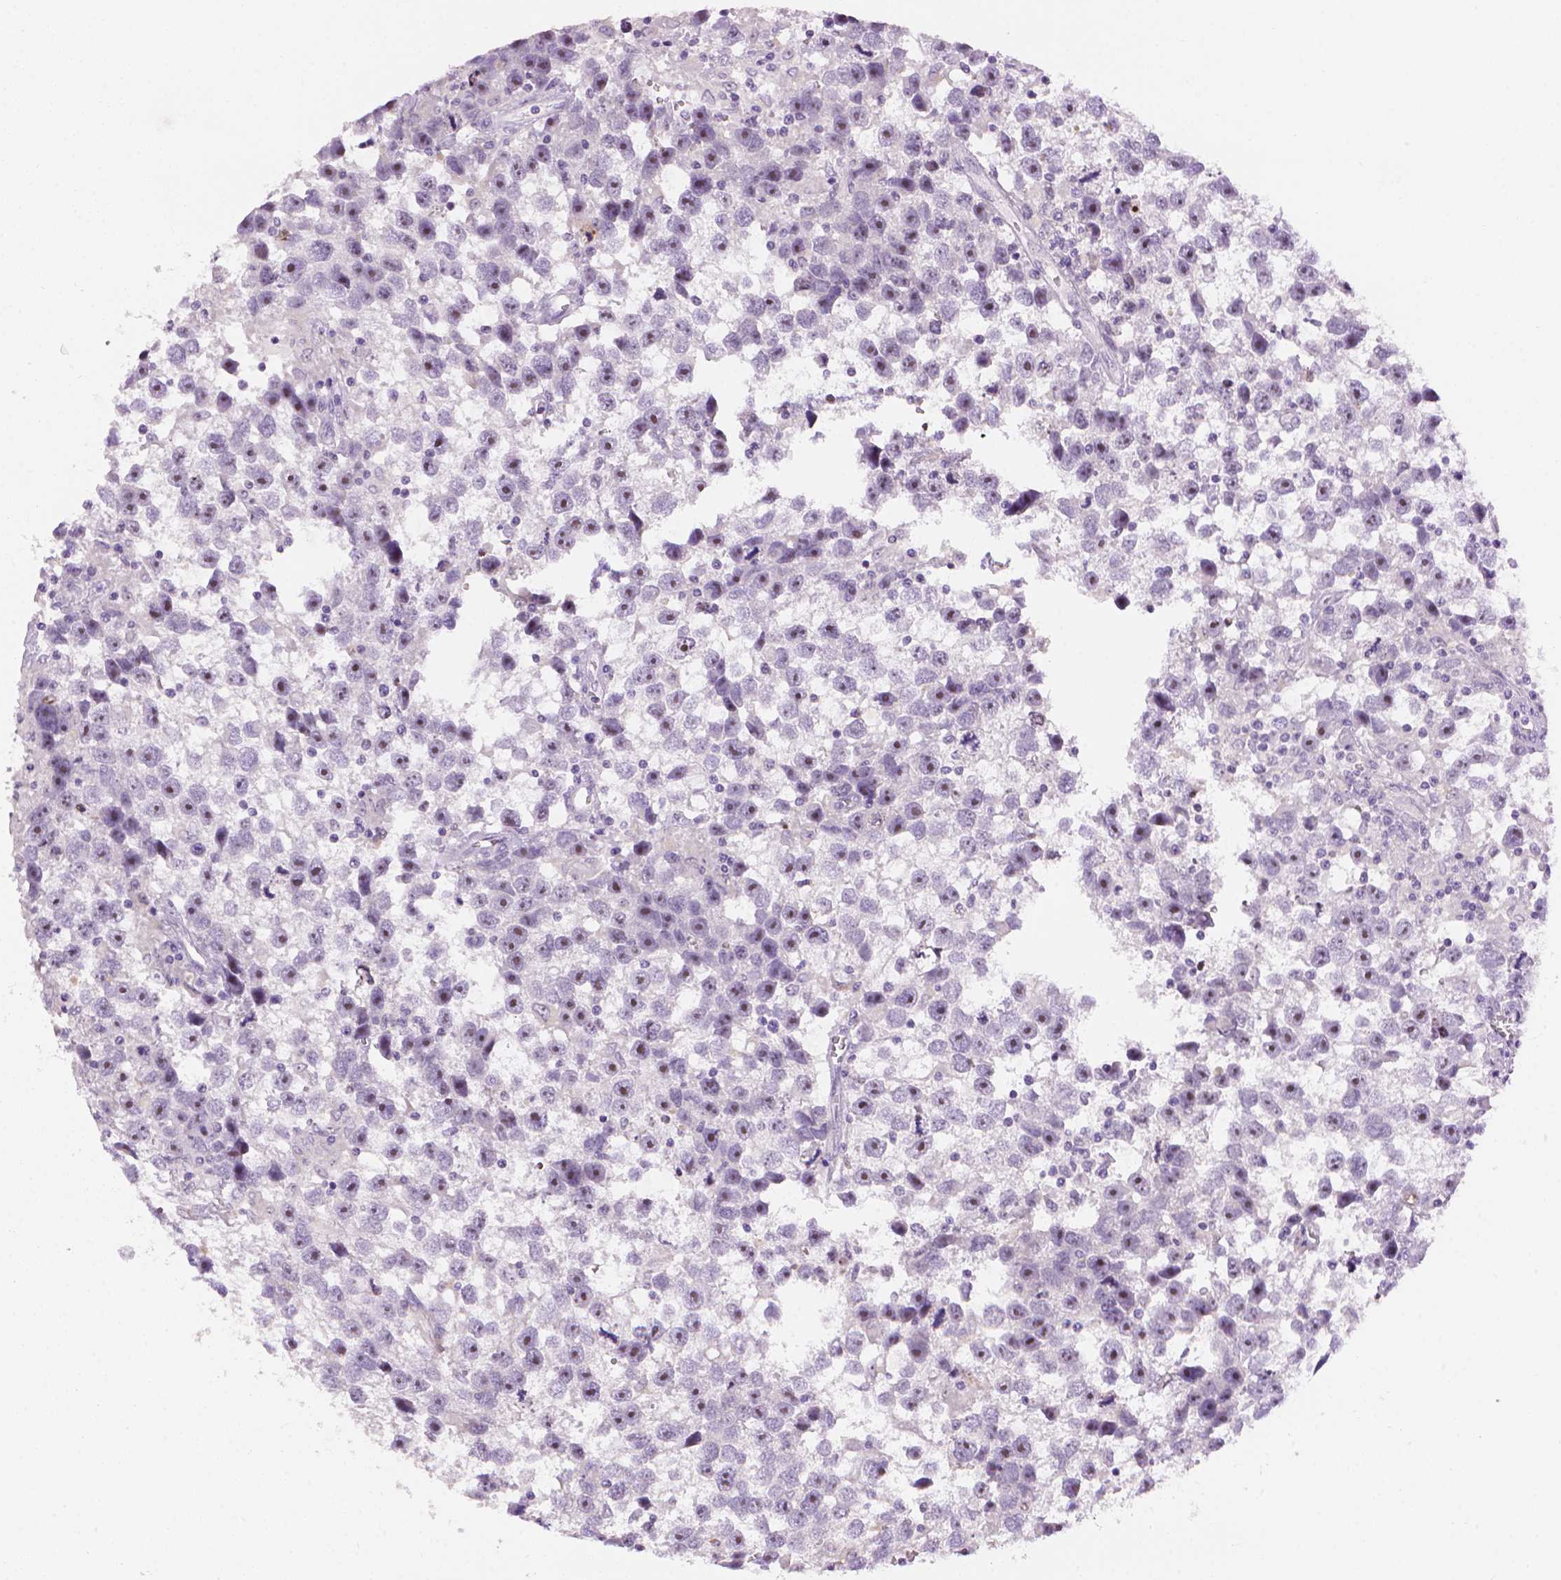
{"staining": {"intensity": "moderate", "quantity": "25%-75%", "location": "nuclear"}, "tissue": "testis cancer", "cell_type": "Tumor cells", "image_type": "cancer", "snomed": [{"axis": "morphology", "description": "Seminoma, NOS"}, {"axis": "topography", "description": "Testis"}], "caption": "A brown stain shows moderate nuclear staining of a protein in seminoma (testis) tumor cells. (brown staining indicates protein expression, while blue staining denotes nuclei).", "gene": "UTP4", "patient": {"sex": "male", "age": 43}}